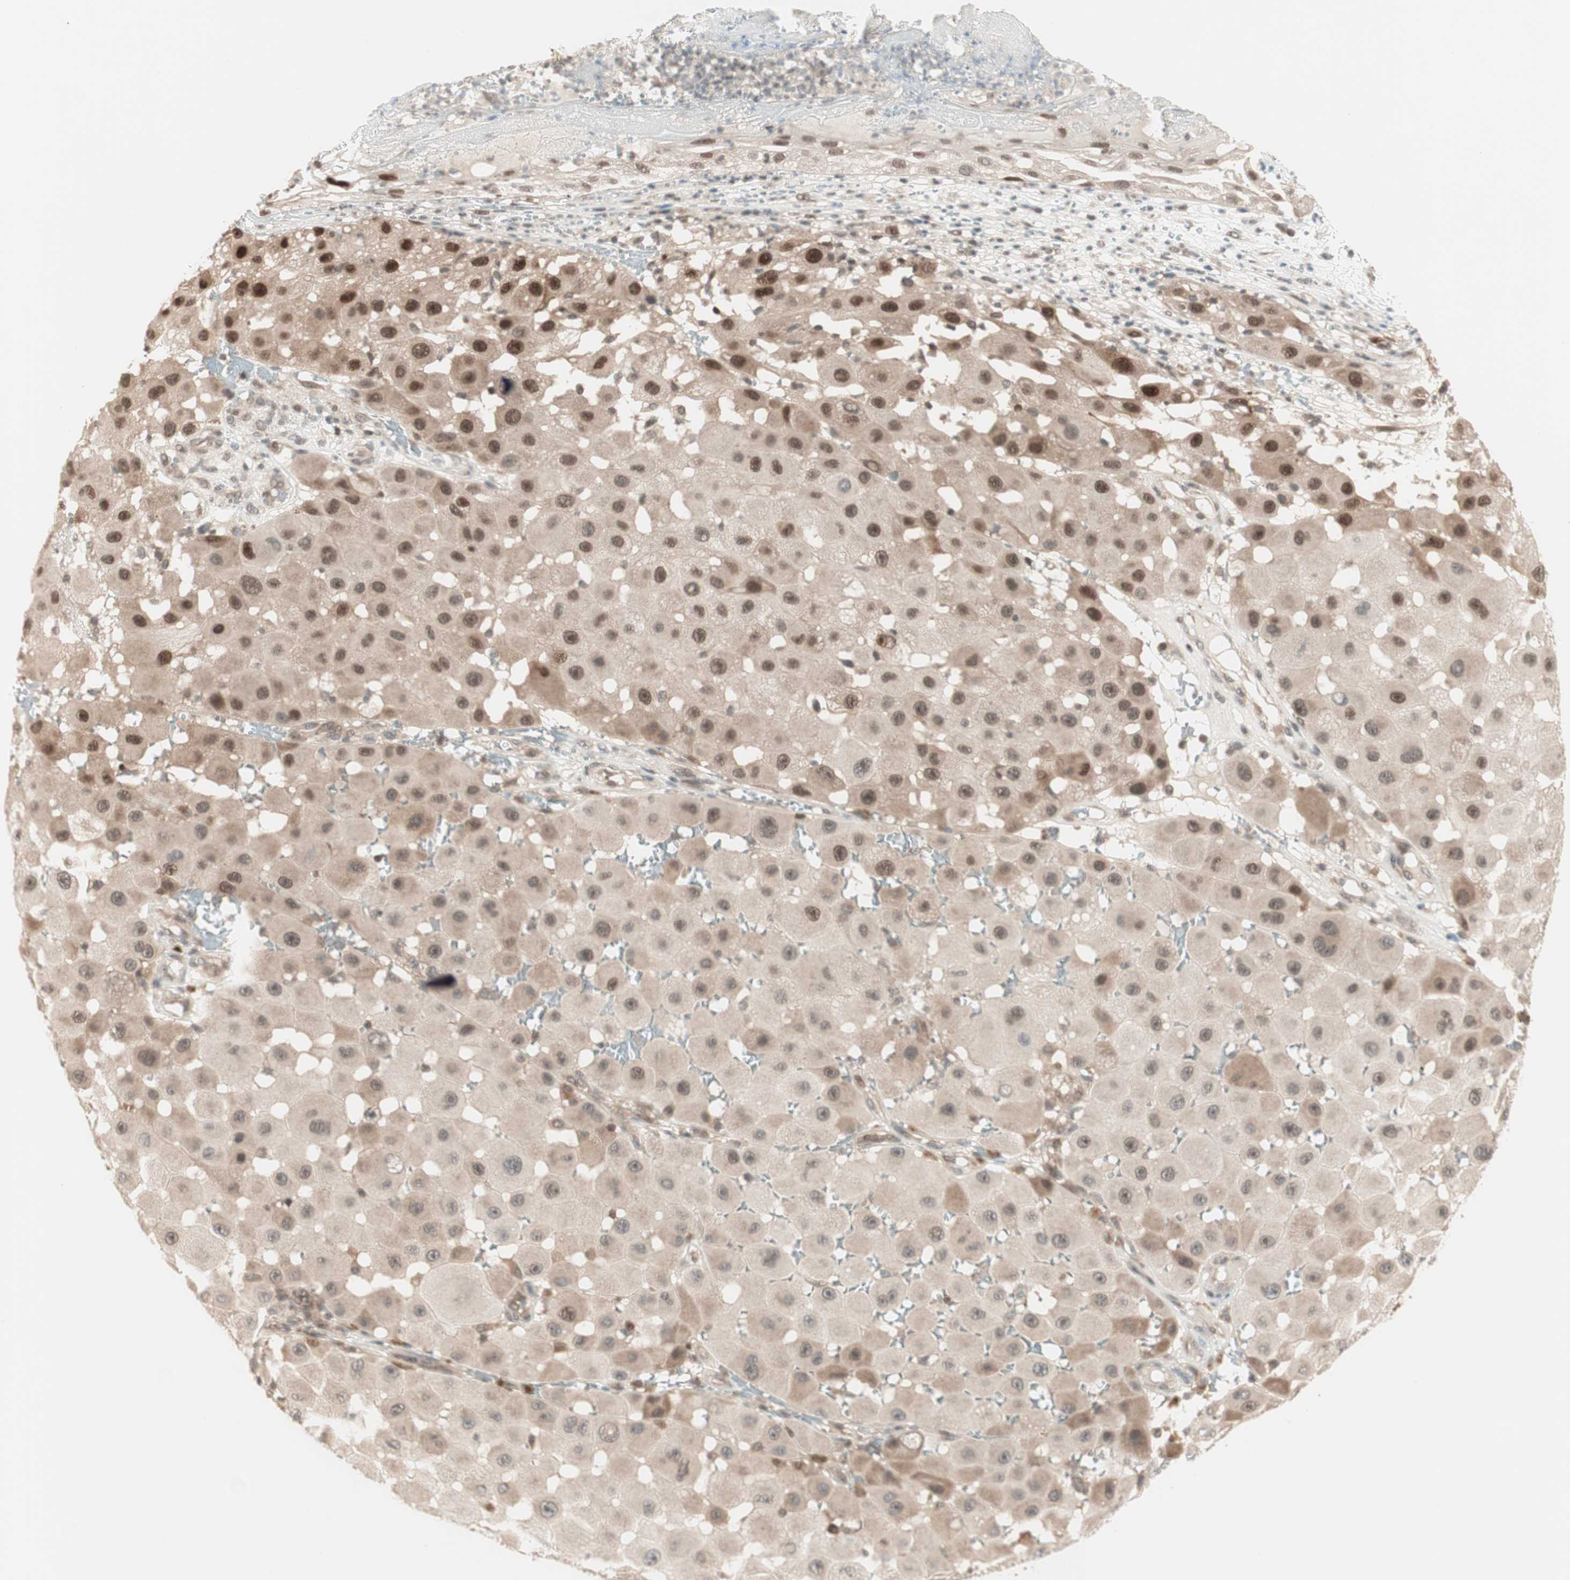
{"staining": {"intensity": "moderate", "quantity": "25%-75%", "location": "cytoplasmic/membranous,nuclear"}, "tissue": "melanoma", "cell_type": "Tumor cells", "image_type": "cancer", "snomed": [{"axis": "morphology", "description": "Malignant melanoma, NOS"}, {"axis": "topography", "description": "Skin"}], "caption": "Protein staining by IHC shows moderate cytoplasmic/membranous and nuclear staining in about 25%-75% of tumor cells in malignant melanoma. The staining was performed using DAB (3,3'-diaminobenzidine) to visualize the protein expression in brown, while the nuclei were stained in blue with hematoxylin (Magnification: 20x).", "gene": "UBE2I", "patient": {"sex": "female", "age": 81}}